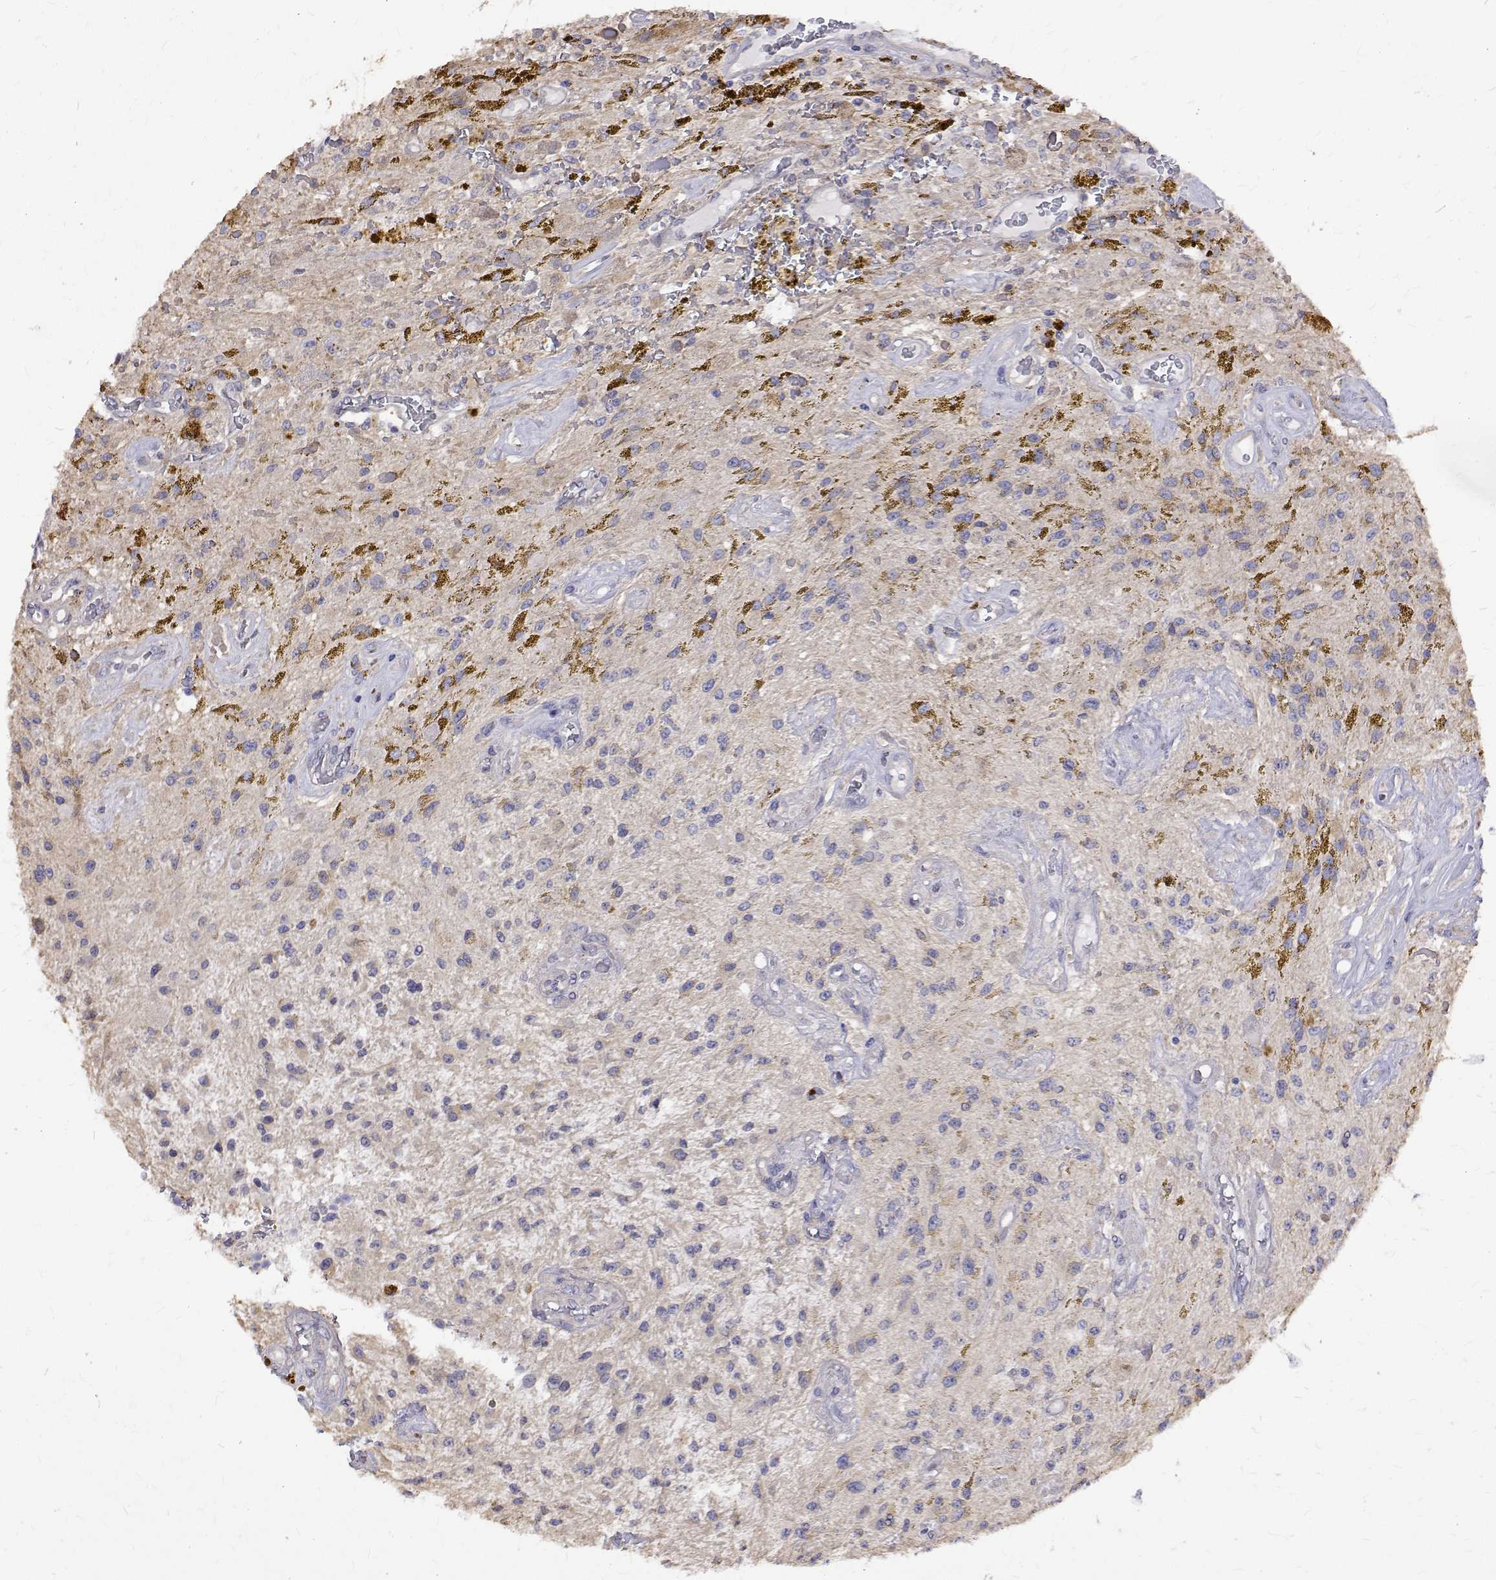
{"staining": {"intensity": "negative", "quantity": "none", "location": "none"}, "tissue": "glioma", "cell_type": "Tumor cells", "image_type": "cancer", "snomed": [{"axis": "morphology", "description": "Glioma, malignant, Low grade"}, {"axis": "topography", "description": "Cerebellum"}], "caption": "Tumor cells show no significant expression in glioma.", "gene": "PADI1", "patient": {"sex": "female", "age": 14}}